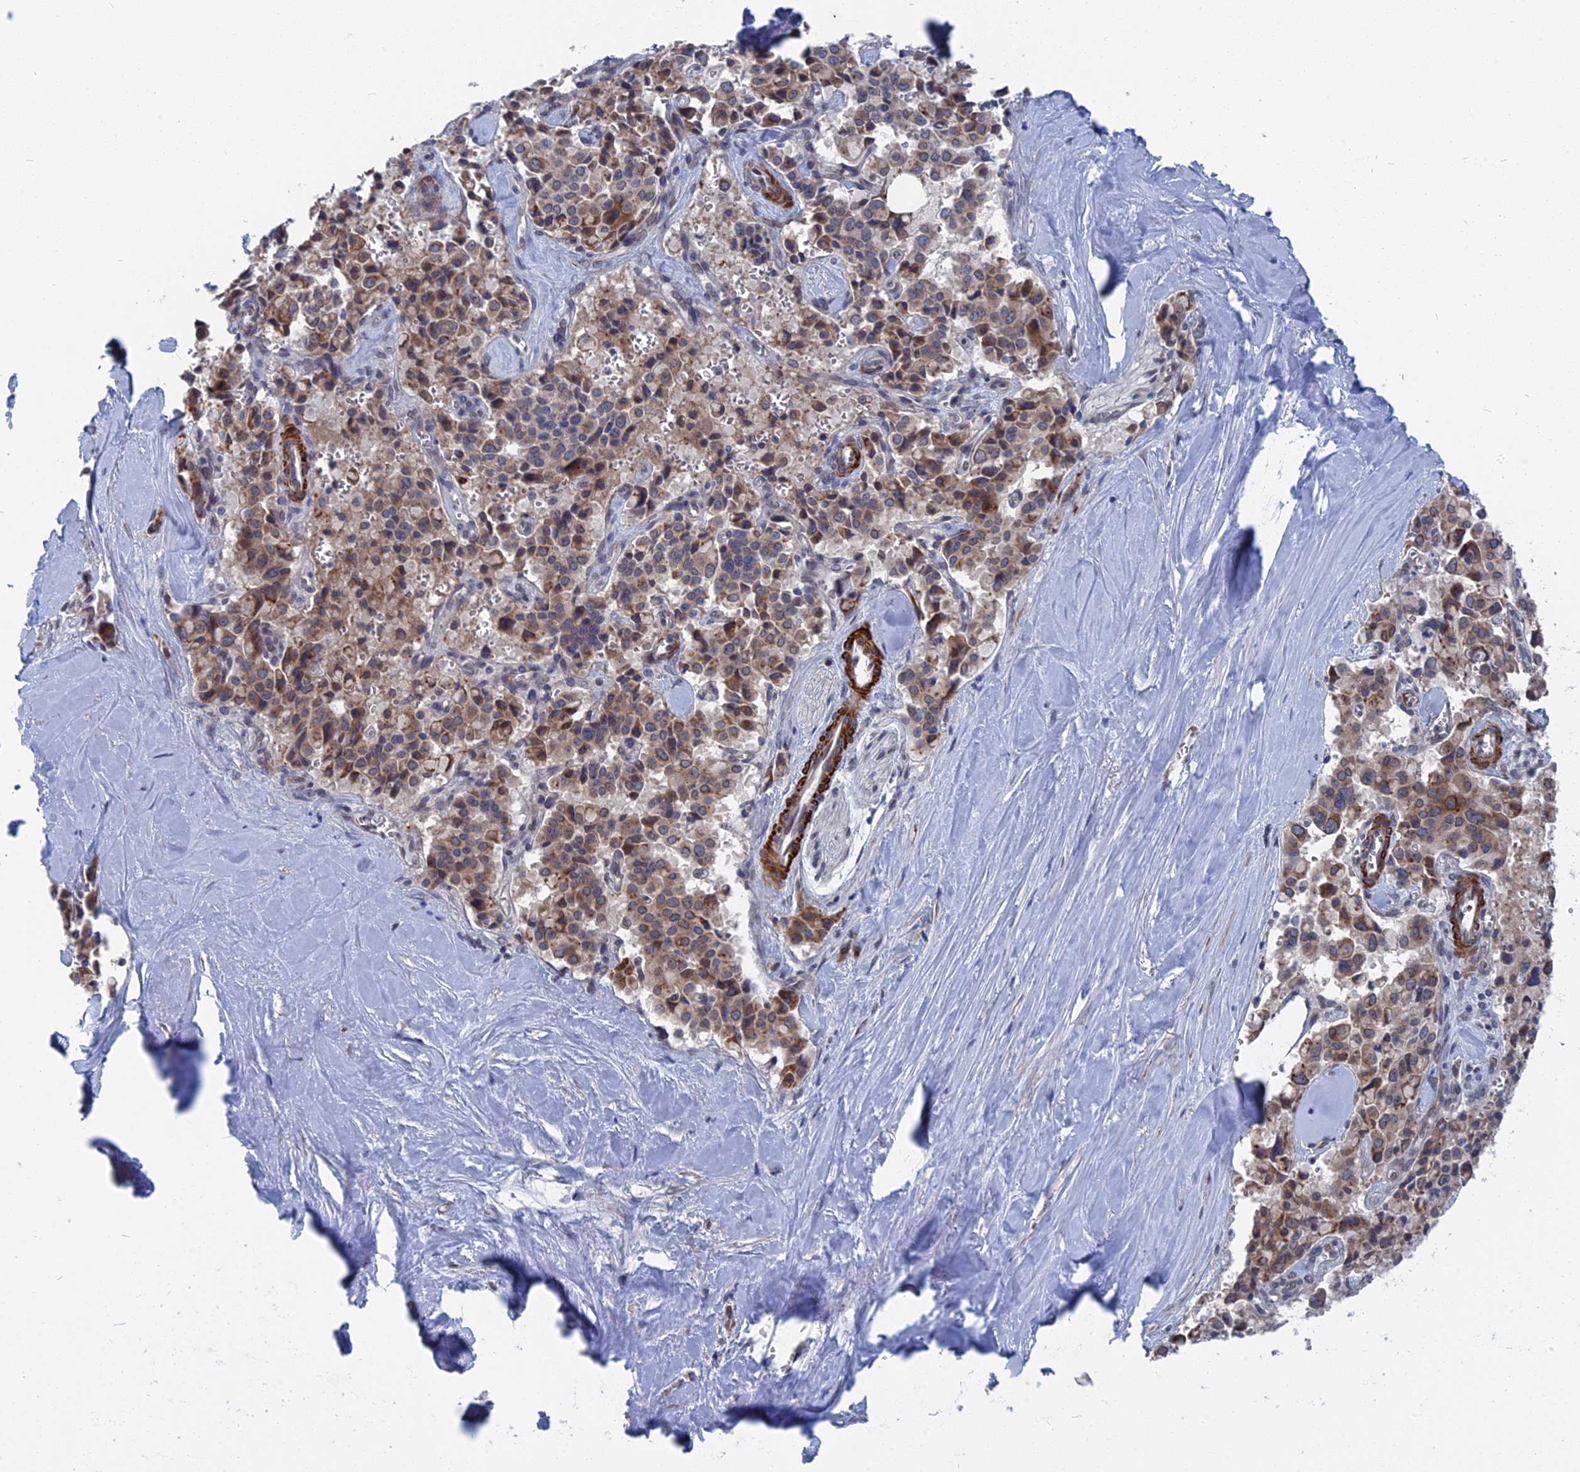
{"staining": {"intensity": "moderate", "quantity": "25%-75%", "location": "cytoplasmic/membranous"}, "tissue": "pancreatic cancer", "cell_type": "Tumor cells", "image_type": "cancer", "snomed": [{"axis": "morphology", "description": "Adenocarcinoma, NOS"}, {"axis": "topography", "description": "Pancreas"}], "caption": "This is a histology image of immunohistochemistry (IHC) staining of adenocarcinoma (pancreatic), which shows moderate expression in the cytoplasmic/membranous of tumor cells.", "gene": "MTRF1", "patient": {"sex": "male", "age": 65}}